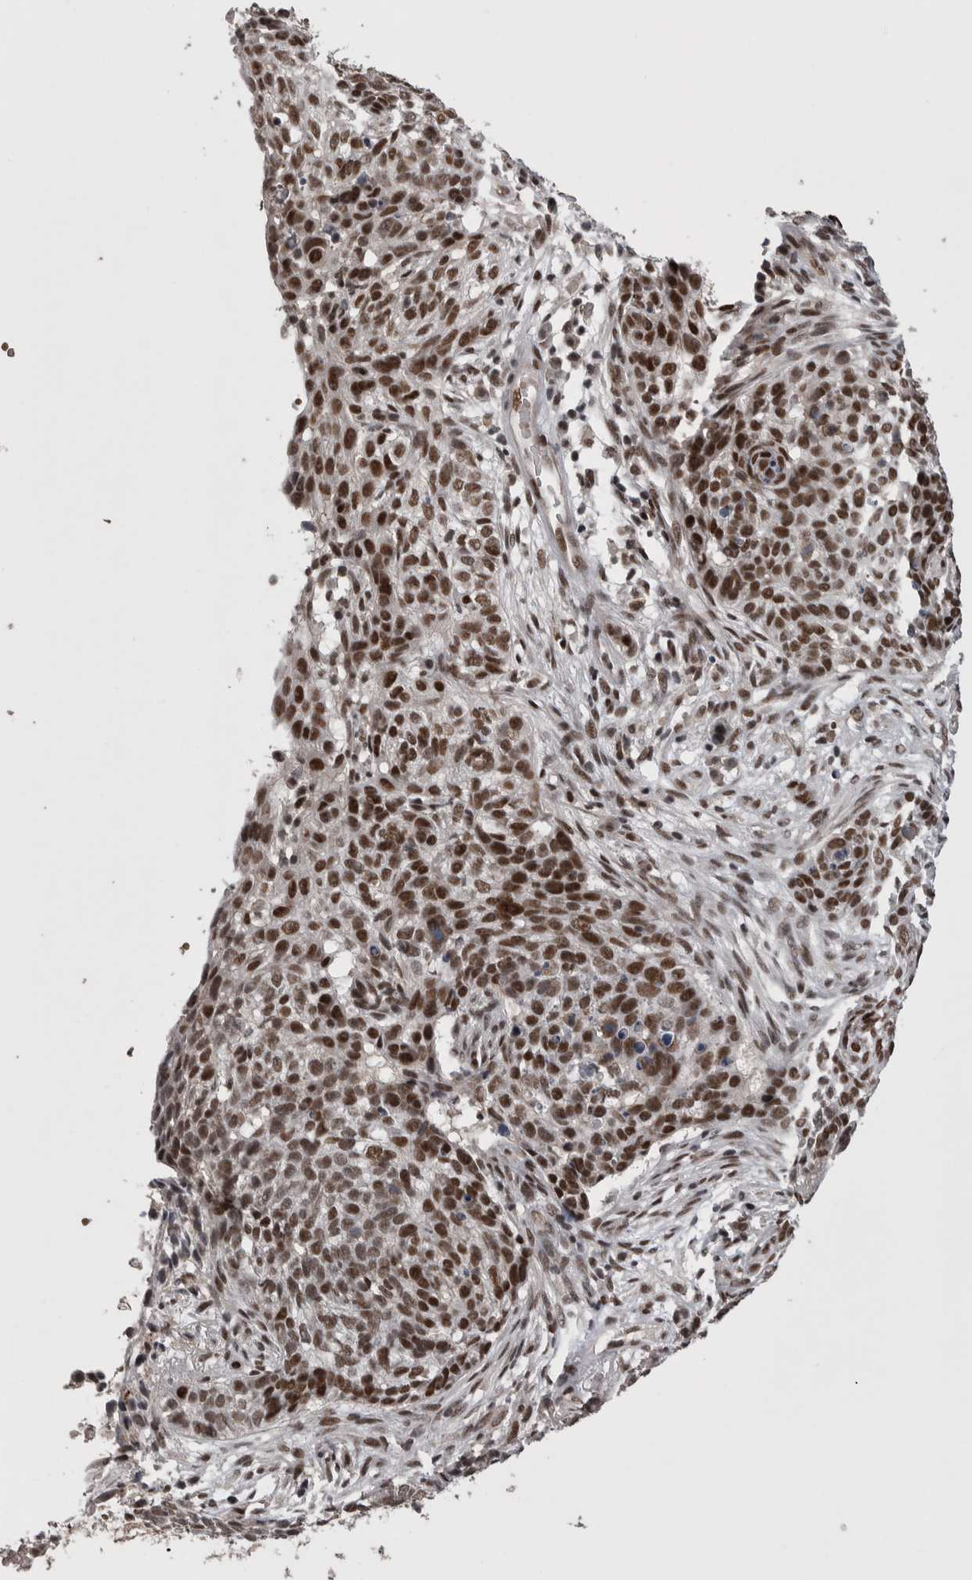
{"staining": {"intensity": "moderate", "quantity": ">75%", "location": "nuclear"}, "tissue": "skin cancer", "cell_type": "Tumor cells", "image_type": "cancer", "snomed": [{"axis": "morphology", "description": "Basal cell carcinoma"}, {"axis": "topography", "description": "Skin"}], "caption": "An image of basal cell carcinoma (skin) stained for a protein shows moderate nuclear brown staining in tumor cells.", "gene": "DMTF1", "patient": {"sex": "male", "age": 85}}